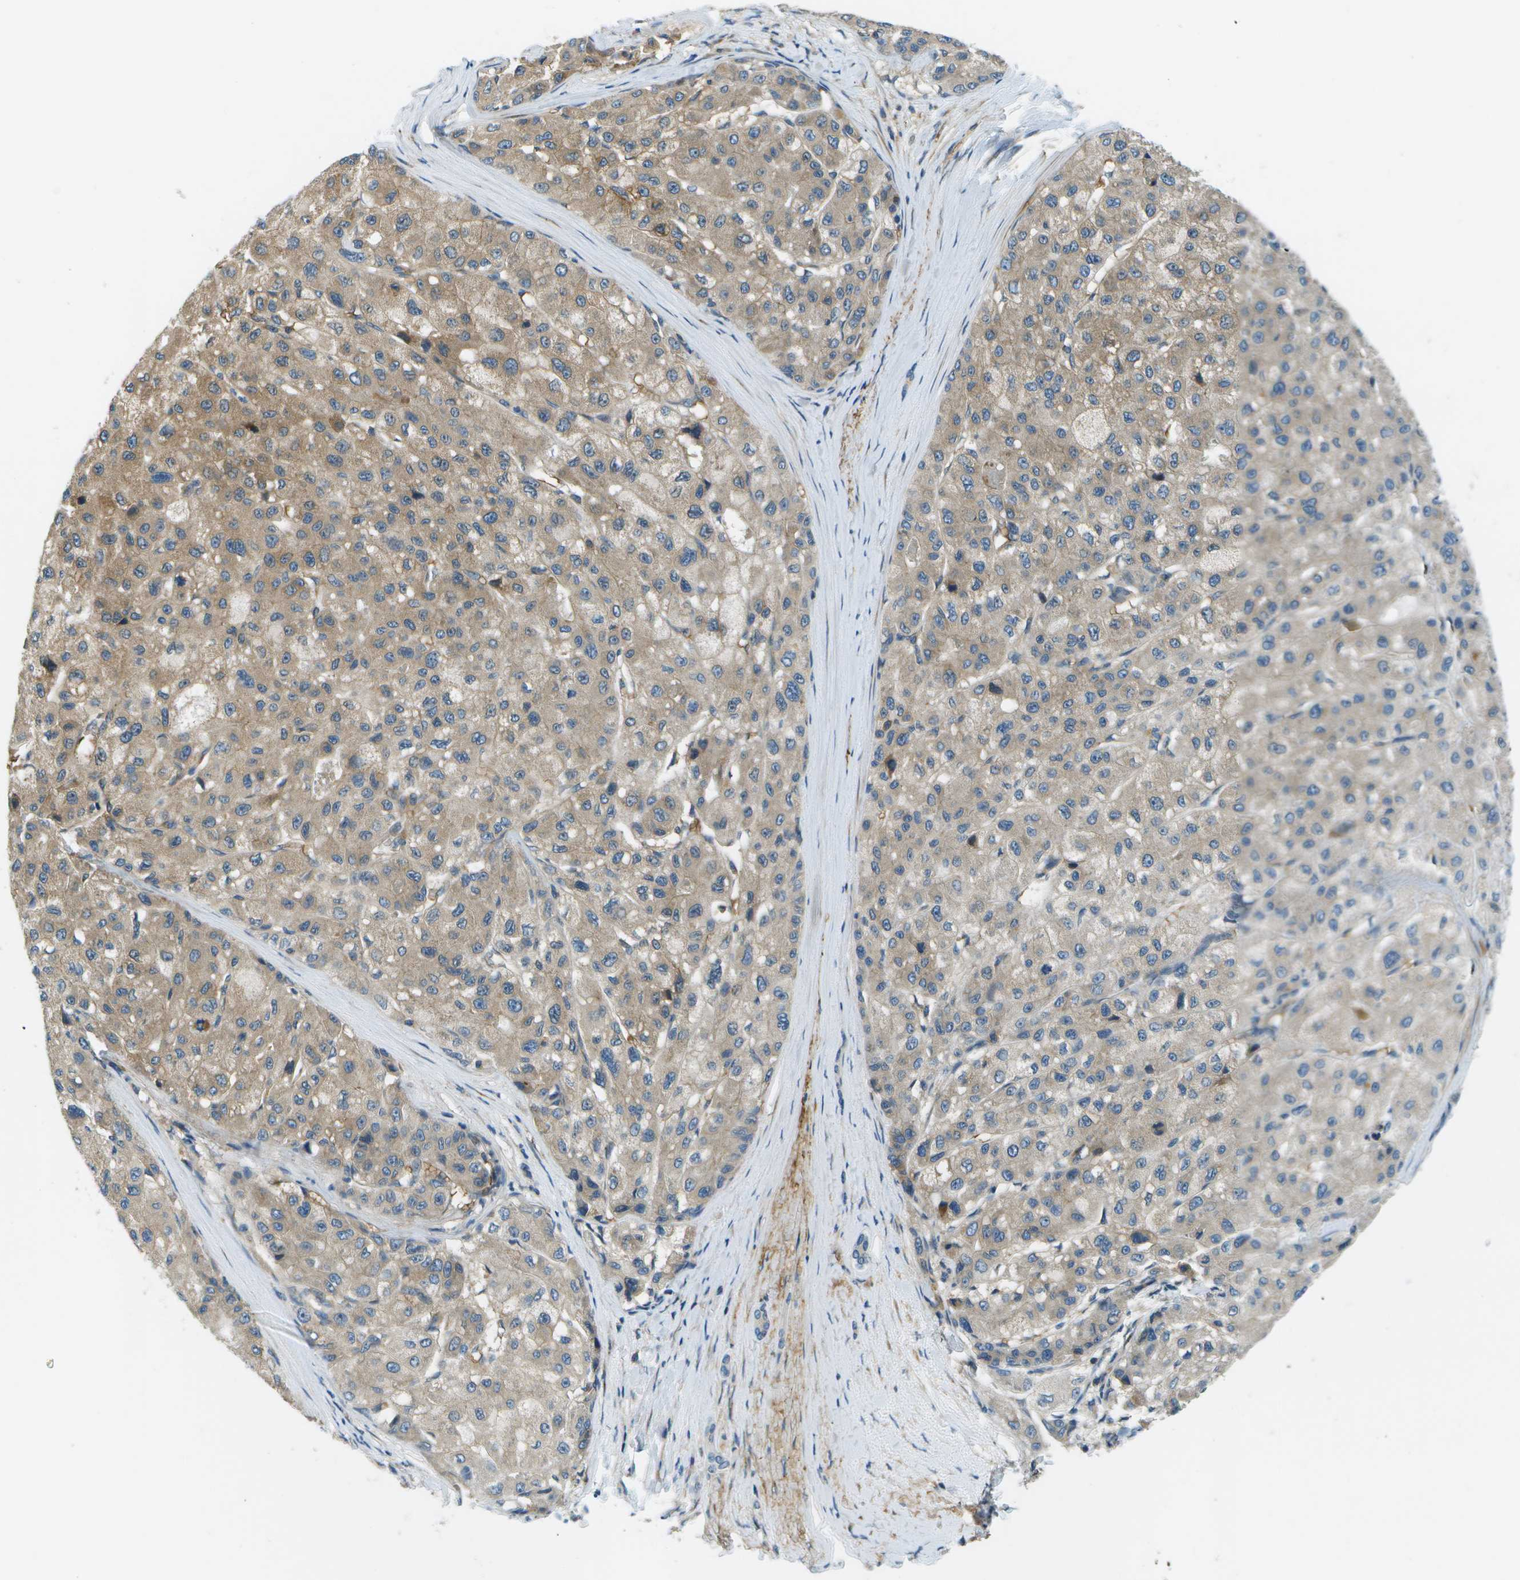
{"staining": {"intensity": "weak", "quantity": ">75%", "location": "cytoplasmic/membranous"}, "tissue": "liver cancer", "cell_type": "Tumor cells", "image_type": "cancer", "snomed": [{"axis": "morphology", "description": "Carcinoma, Hepatocellular, NOS"}, {"axis": "topography", "description": "Liver"}], "caption": "A low amount of weak cytoplasmic/membranous expression is appreciated in approximately >75% of tumor cells in liver hepatocellular carcinoma tissue. (DAB (3,3'-diaminobenzidine) IHC, brown staining for protein, blue staining for nuclei).", "gene": "CTIF", "patient": {"sex": "male", "age": 80}}